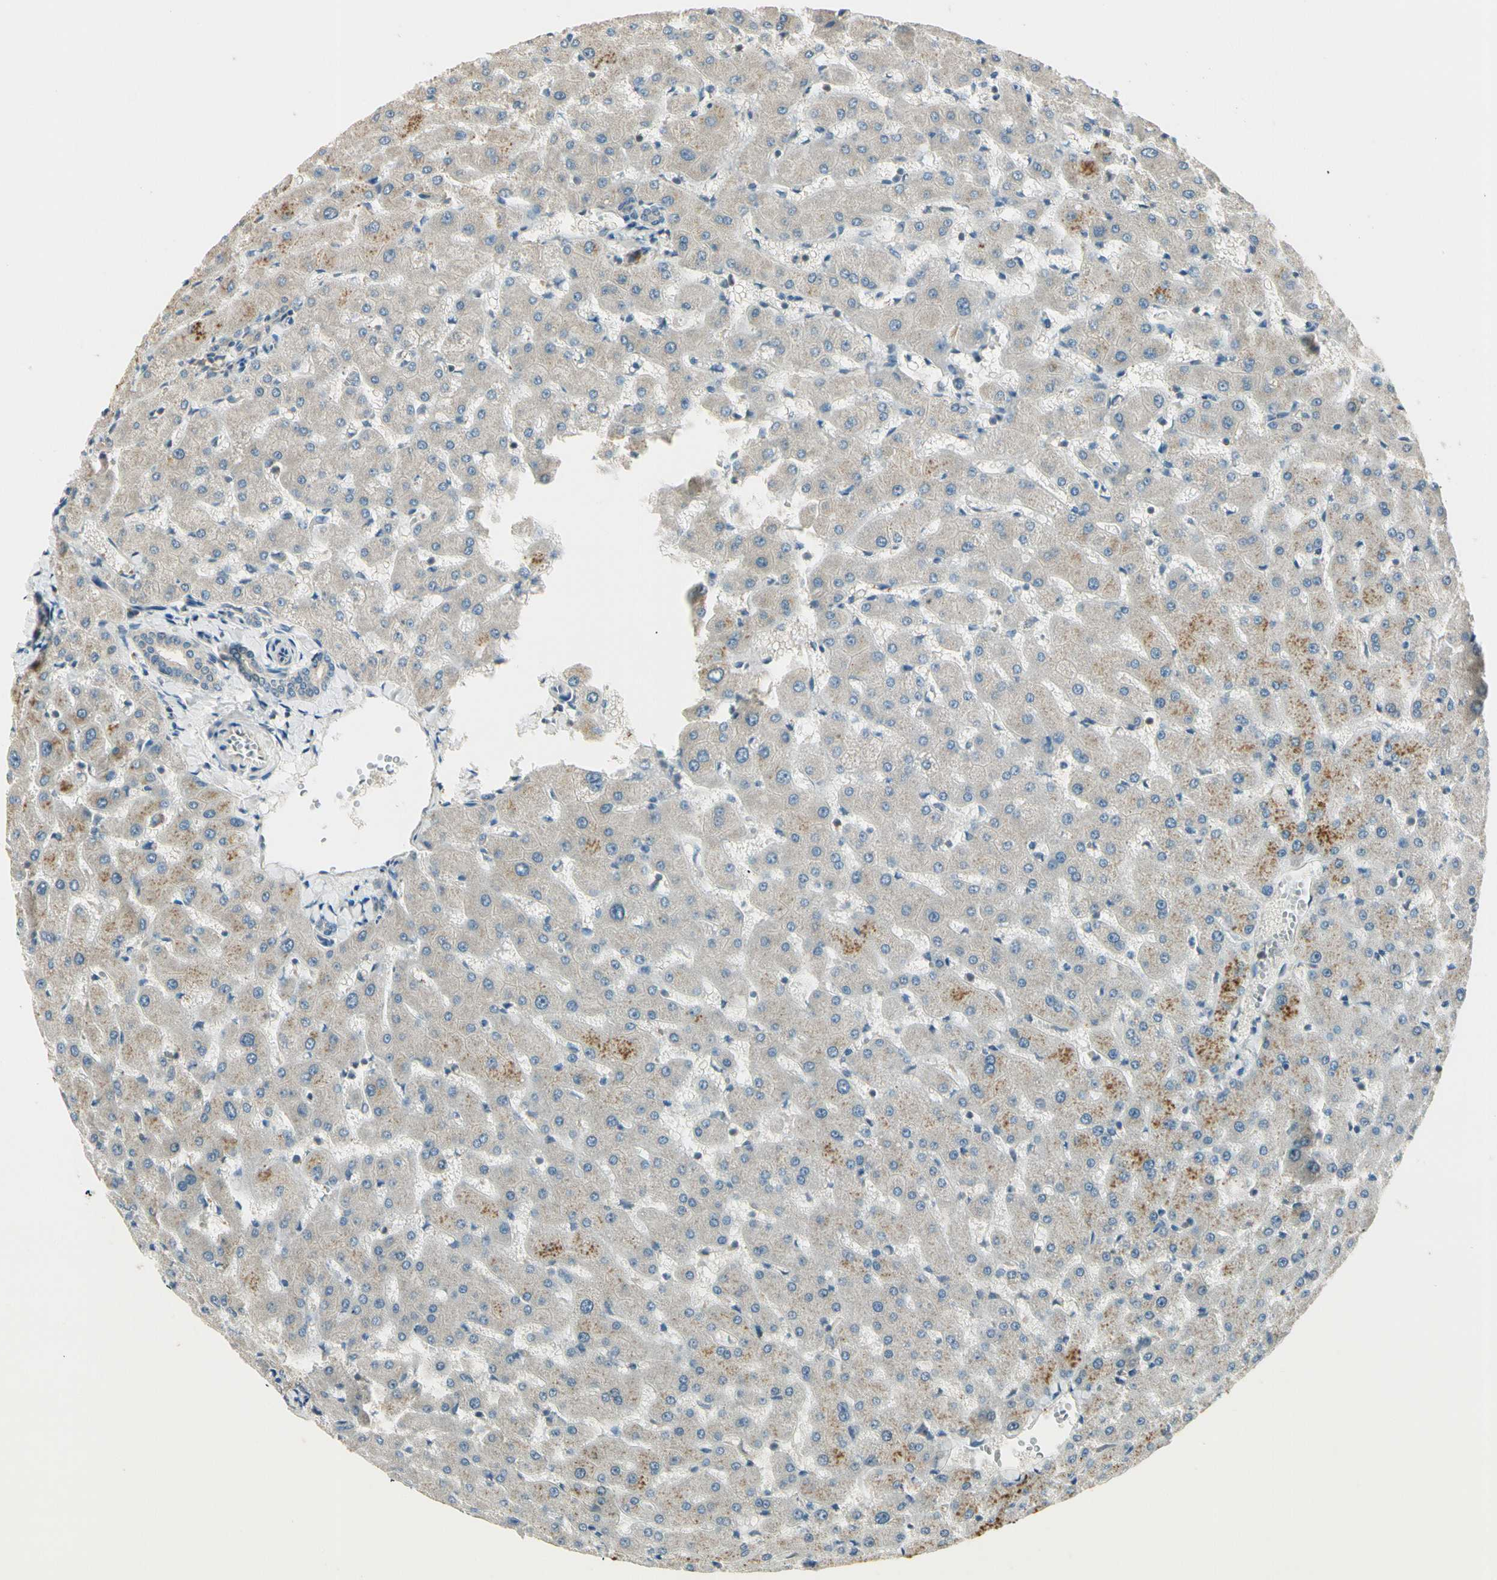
{"staining": {"intensity": "weak", "quantity": "<25%", "location": "cytoplasmic/membranous"}, "tissue": "liver", "cell_type": "Cholangiocytes", "image_type": "normal", "snomed": [{"axis": "morphology", "description": "Normal tissue, NOS"}, {"axis": "topography", "description": "Liver"}], "caption": "Cholangiocytes are negative for brown protein staining in unremarkable liver. The staining was performed using DAB to visualize the protein expression in brown, while the nuclei were stained in blue with hematoxylin (Magnification: 20x).", "gene": "PLXNA1", "patient": {"sex": "female", "age": 63}}